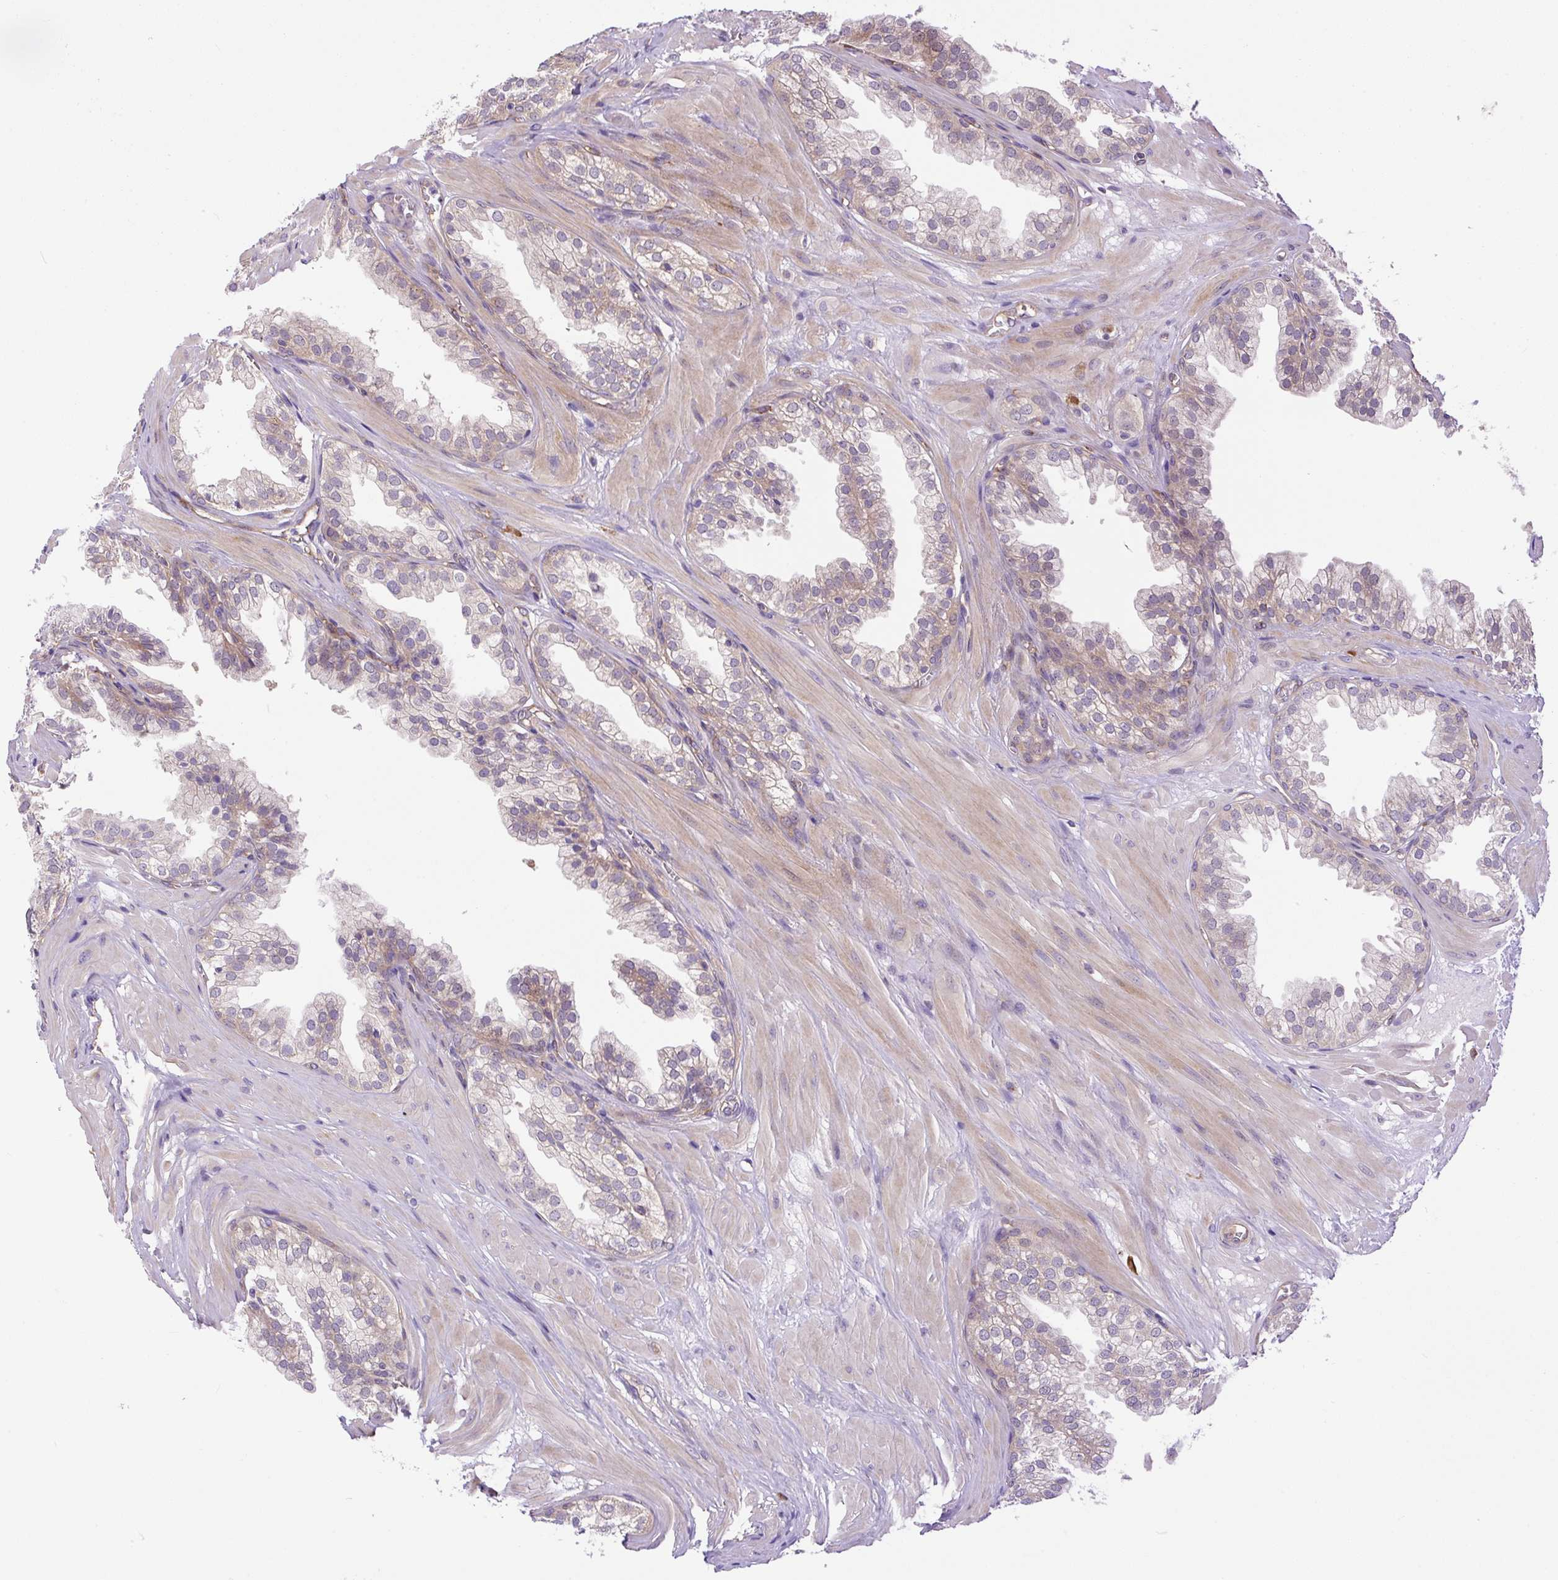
{"staining": {"intensity": "weak", "quantity": "<25%", "location": "cytoplasmic/membranous"}, "tissue": "prostate", "cell_type": "Glandular cells", "image_type": "normal", "snomed": [{"axis": "morphology", "description": "Normal tissue, NOS"}, {"axis": "topography", "description": "Prostate"}, {"axis": "topography", "description": "Peripheral nerve tissue"}], "caption": "IHC image of benign human prostate stained for a protein (brown), which shows no staining in glandular cells.", "gene": "PPME1", "patient": {"sex": "male", "age": 55}}